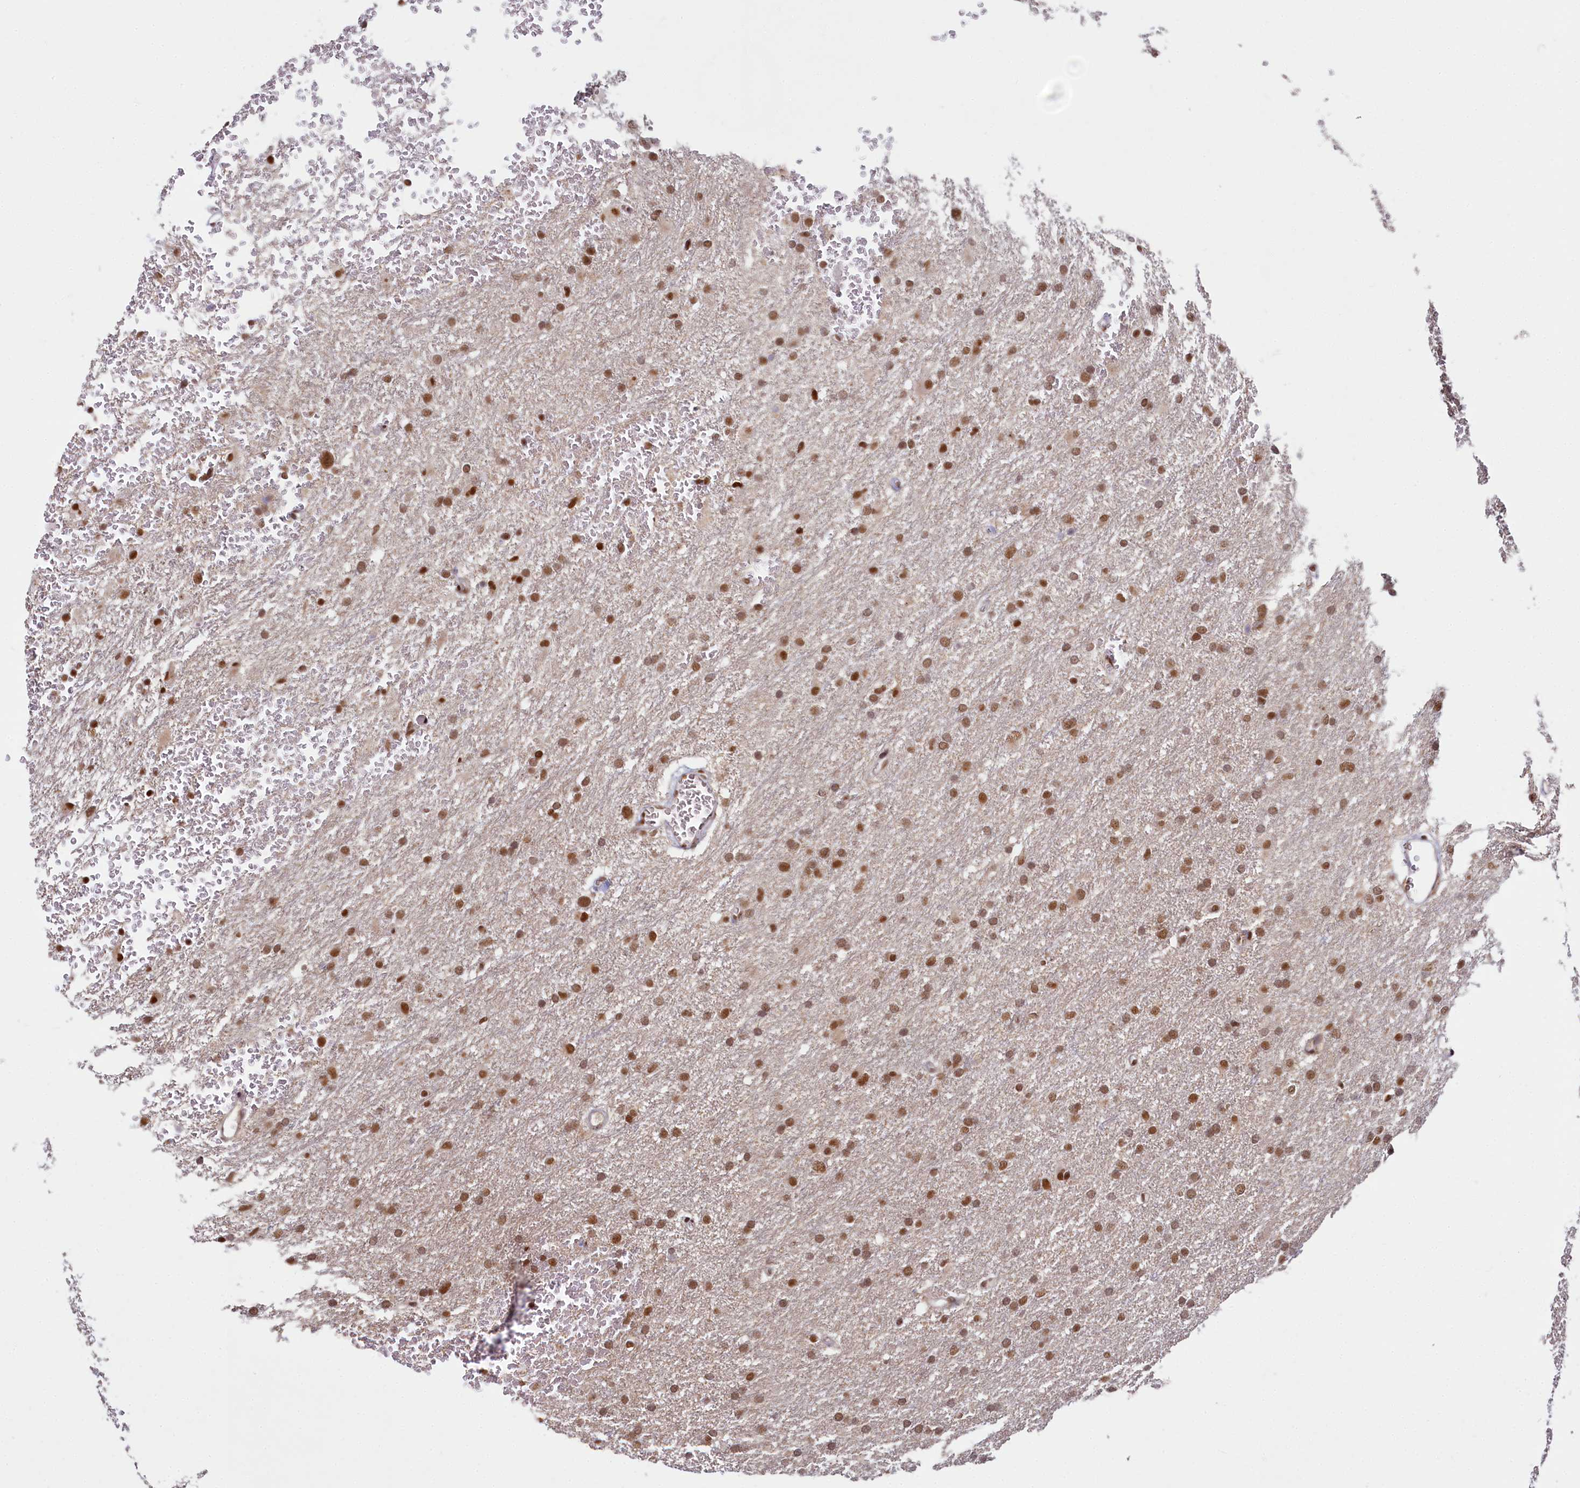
{"staining": {"intensity": "moderate", "quantity": ">75%", "location": "nuclear"}, "tissue": "glioma", "cell_type": "Tumor cells", "image_type": "cancer", "snomed": [{"axis": "morphology", "description": "Glioma, malignant, High grade"}, {"axis": "topography", "description": "Cerebral cortex"}], "caption": "Protein staining reveals moderate nuclear positivity in approximately >75% of tumor cells in glioma. Immunohistochemistry (ihc) stains the protein of interest in brown and the nuclei are stained blue.", "gene": "PPHLN1", "patient": {"sex": "female", "age": 36}}